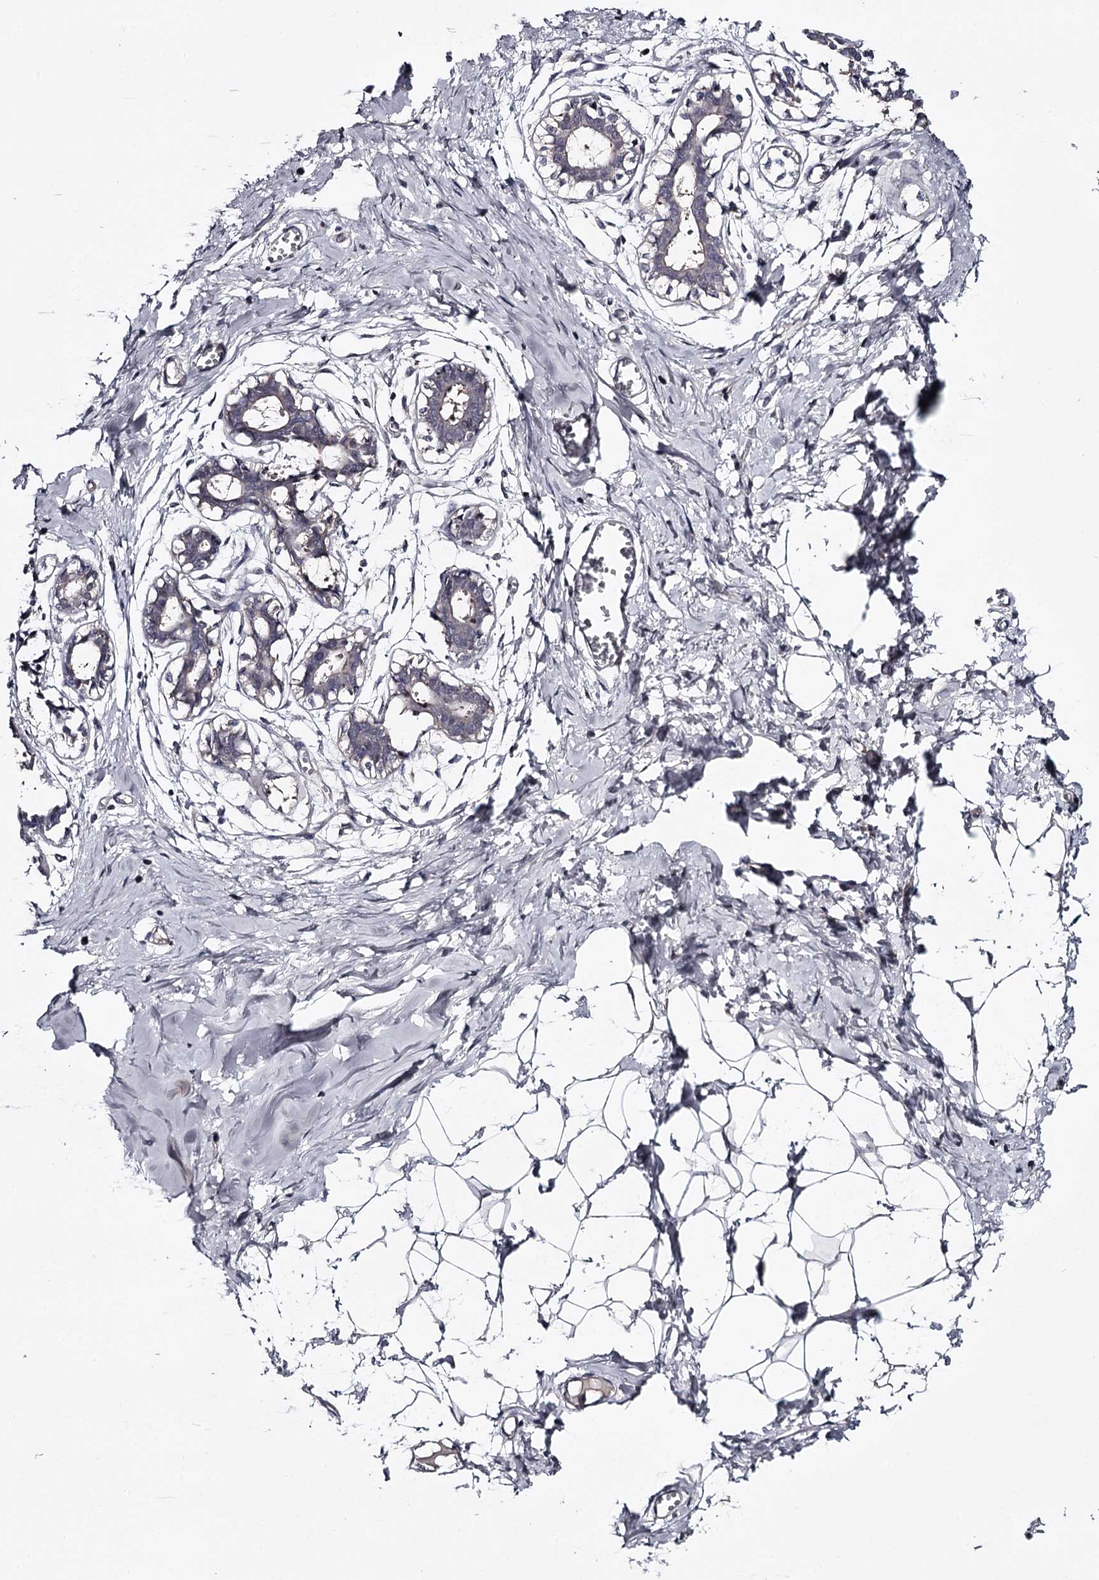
{"staining": {"intensity": "negative", "quantity": "none", "location": "none"}, "tissue": "breast", "cell_type": "Adipocytes", "image_type": "normal", "snomed": [{"axis": "morphology", "description": "Normal tissue, NOS"}, {"axis": "topography", "description": "Breast"}], "caption": "This is an immunohistochemistry (IHC) micrograph of benign human breast. There is no positivity in adipocytes.", "gene": "GTSF1", "patient": {"sex": "female", "age": 27}}